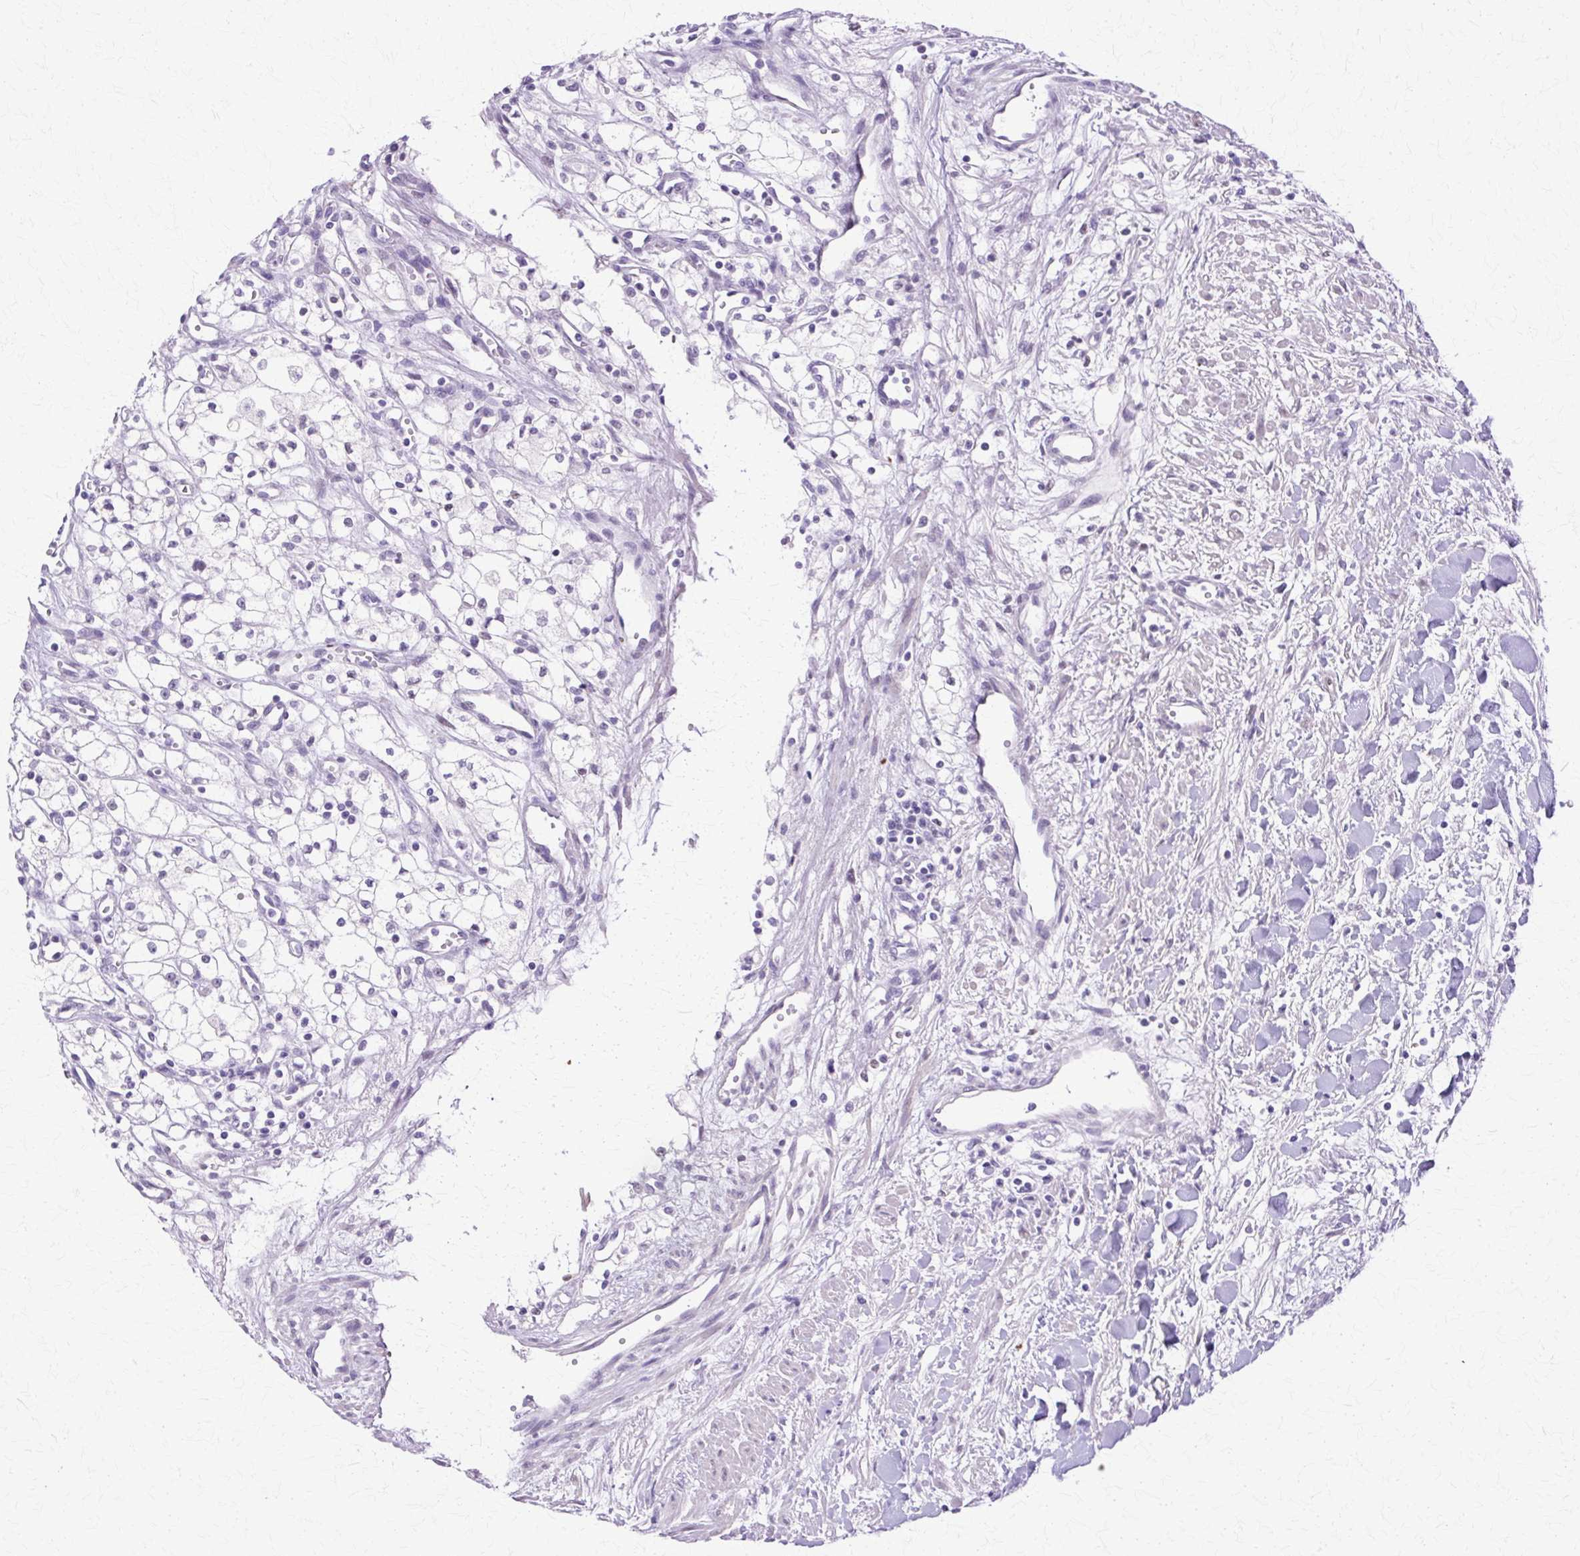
{"staining": {"intensity": "negative", "quantity": "none", "location": "none"}, "tissue": "renal cancer", "cell_type": "Tumor cells", "image_type": "cancer", "snomed": [{"axis": "morphology", "description": "Adenocarcinoma, NOS"}, {"axis": "topography", "description": "Kidney"}], "caption": "Tumor cells are negative for protein expression in human renal cancer.", "gene": "HSPA8", "patient": {"sex": "male", "age": 59}}